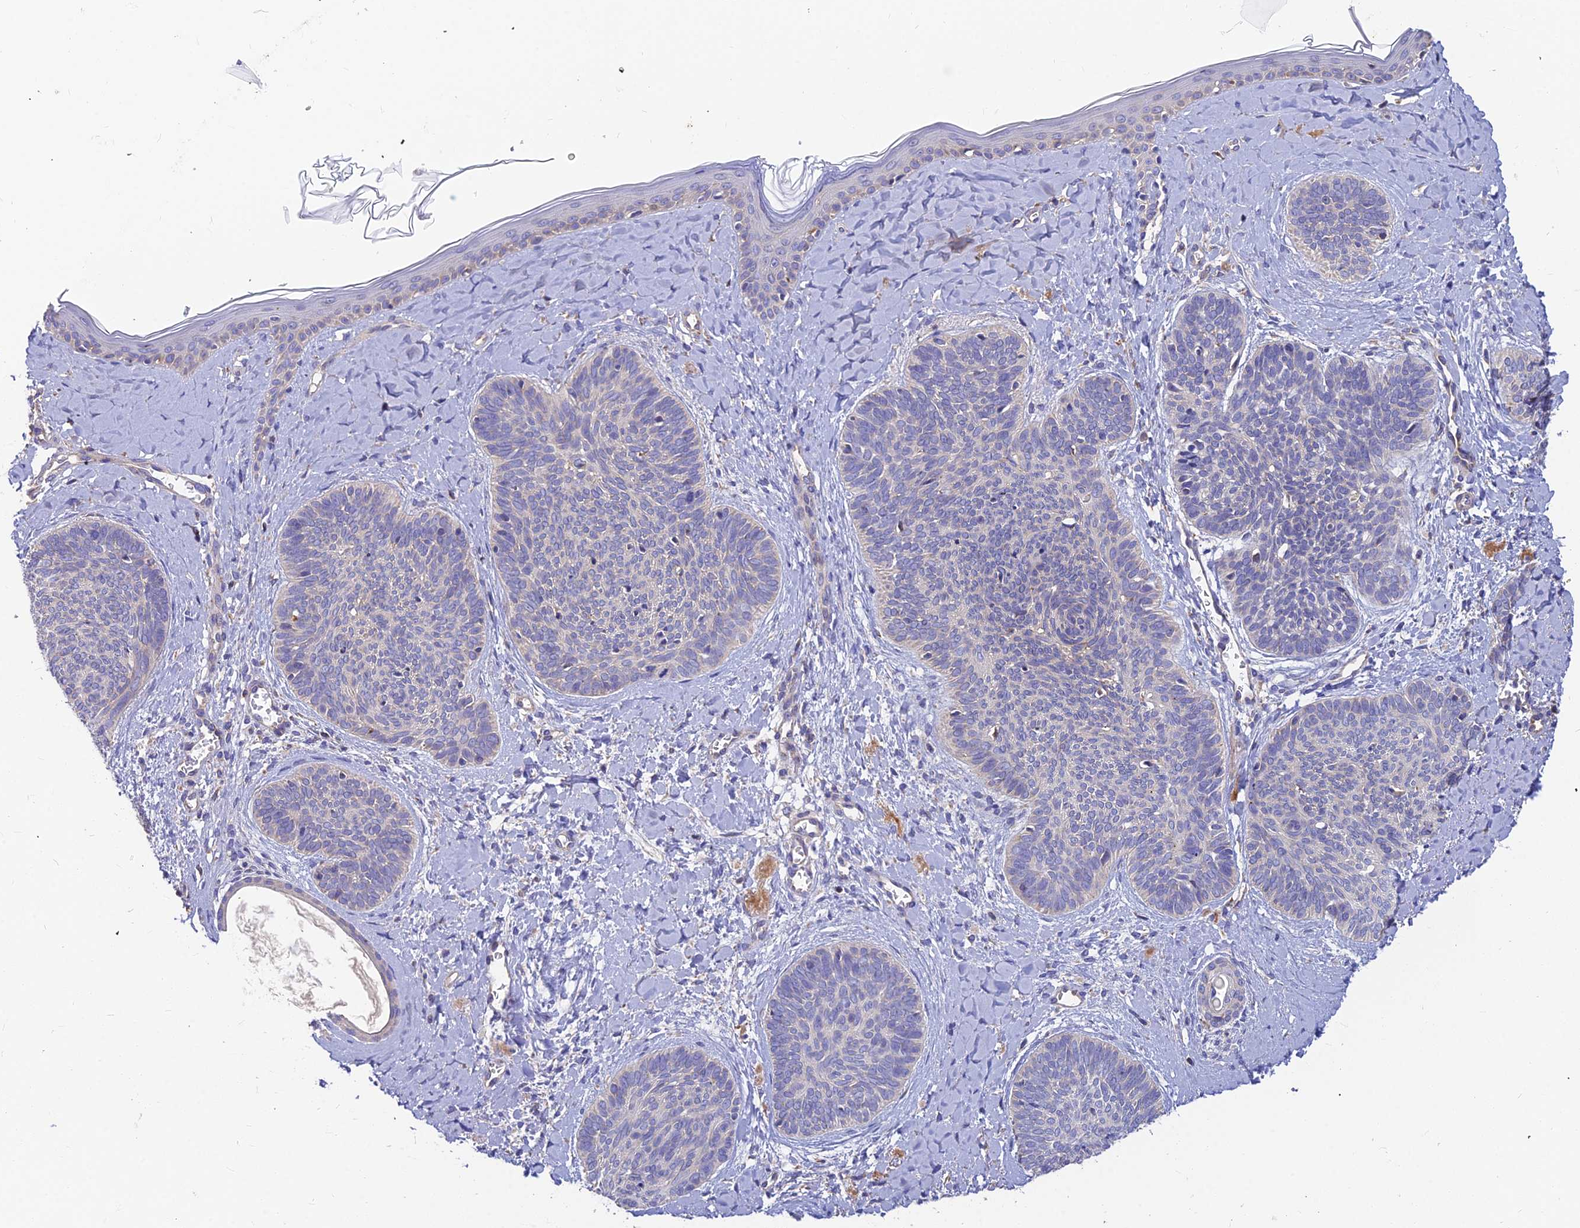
{"staining": {"intensity": "negative", "quantity": "none", "location": "none"}, "tissue": "skin cancer", "cell_type": "Tumor cells", "image_type": "cancer", "snomed": [{"axis": "morphology", "description": "Basal cell carcinoma"}, {"axis": "topography", "description": "Skin"}], "caption": "Immunohistochemistry photomicrograph of neoplastic tissue: human skin basal cell carcinoma stained with DAB (3,3'-diaminobenzidine) displays no significant protein staining in tumor cells. The staining is performed using DAB (3,3'-diaminobenzidine) brown chromogen with nuclei counter-stained in using hematoxylin.", "gene": "ASPHD1", "patient": {"sex": "female", "age": 81}}